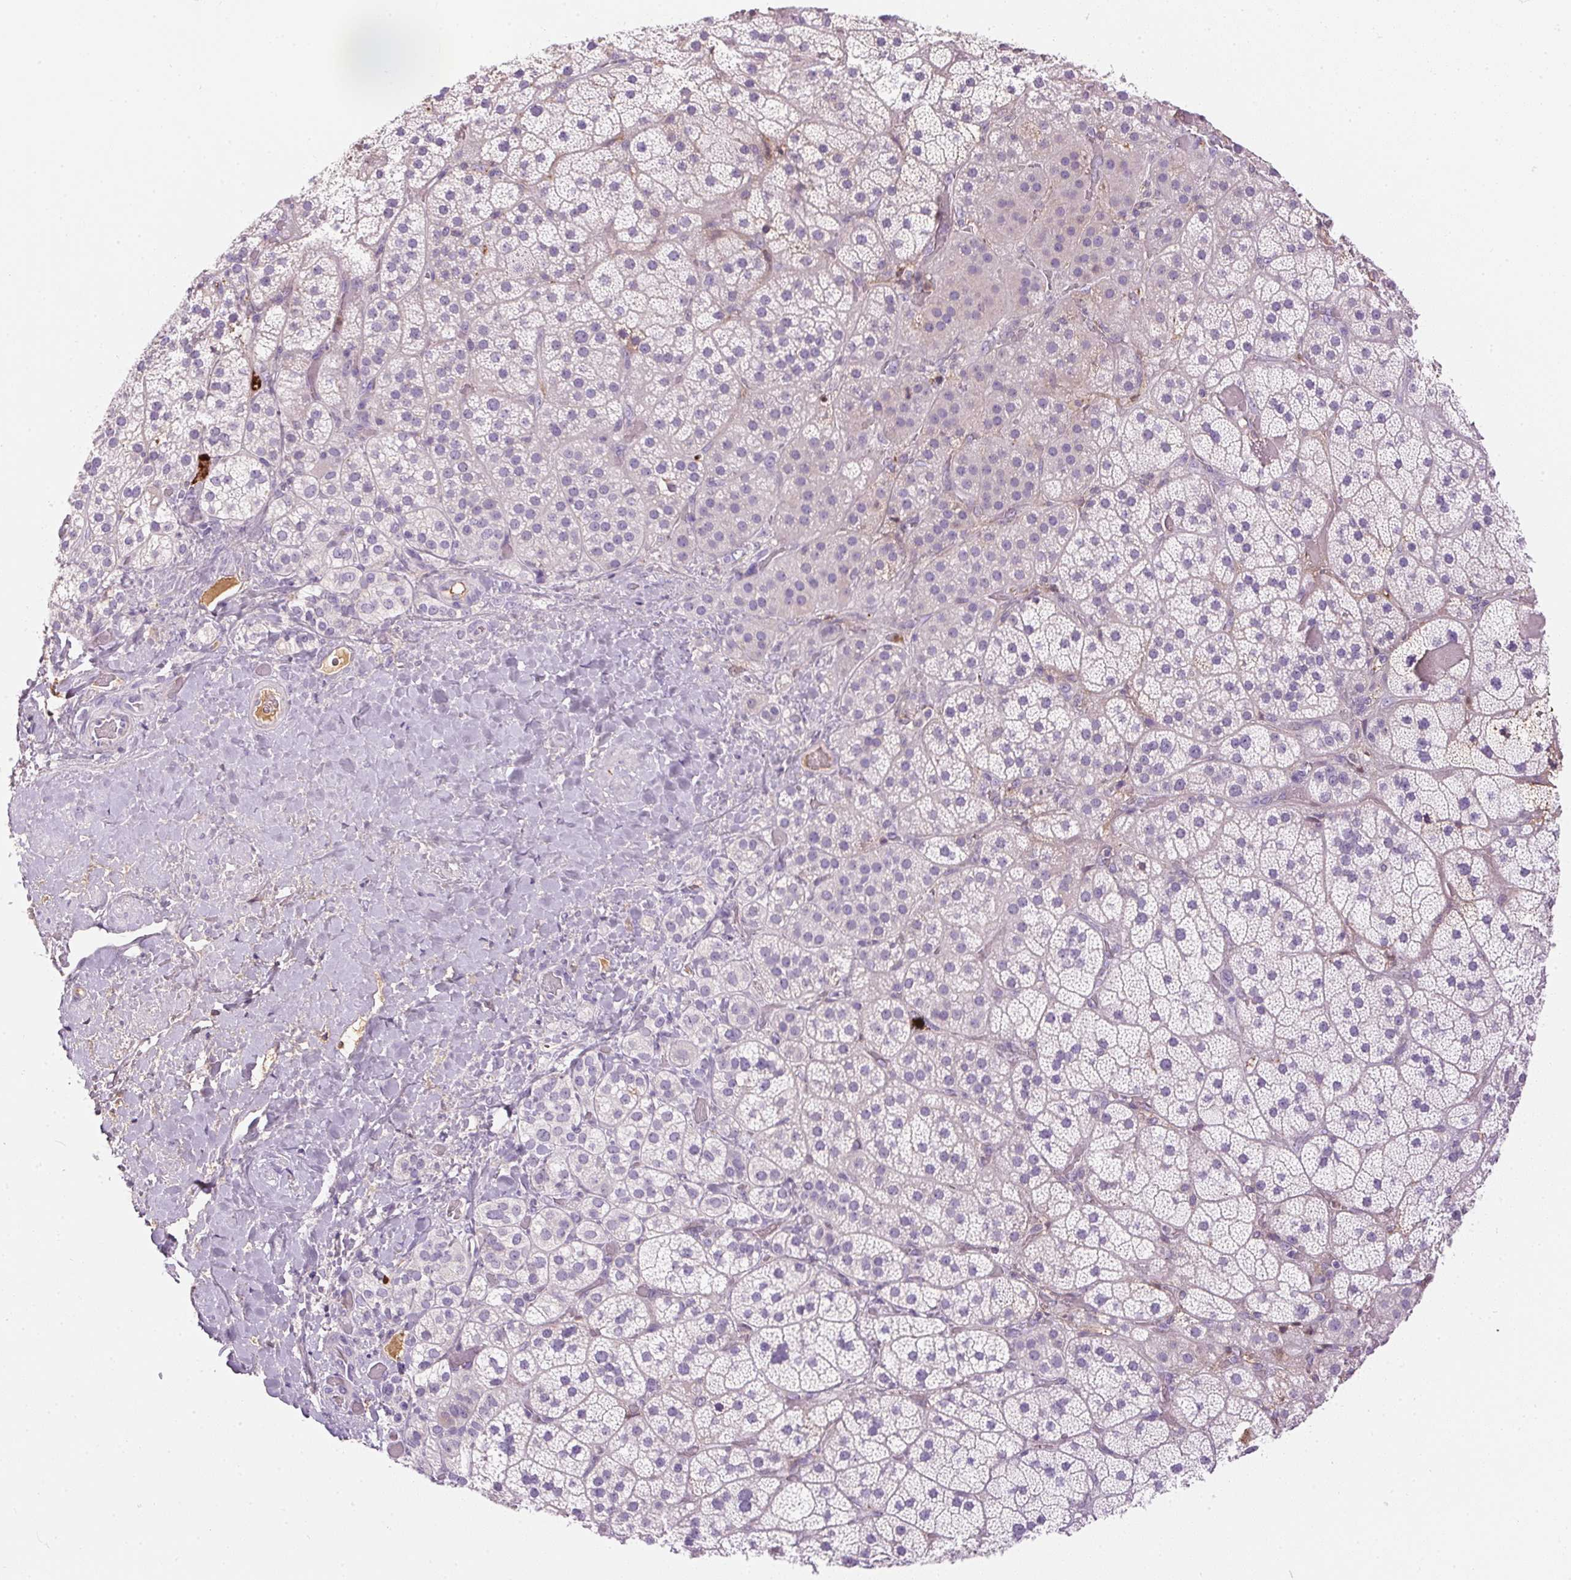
{"staining": {"intensity": "negative", "quantity": "none", "location": "none"}, "tissue": "adrenal gland", "cell_type": "Glandular cells", "image_type": "normal", "snomed": [{"axis": "morphology", "description": "Normal tissue, NOS"}, {"axis": "topography", "description": "Adrenal gland"}], "caption": "Immunohistochemical staining of normal human adrenal gland exhibits no significant expression in glandular cells.", "gene": "ORM1", "patient": {"sex": "male", "age": 57}}